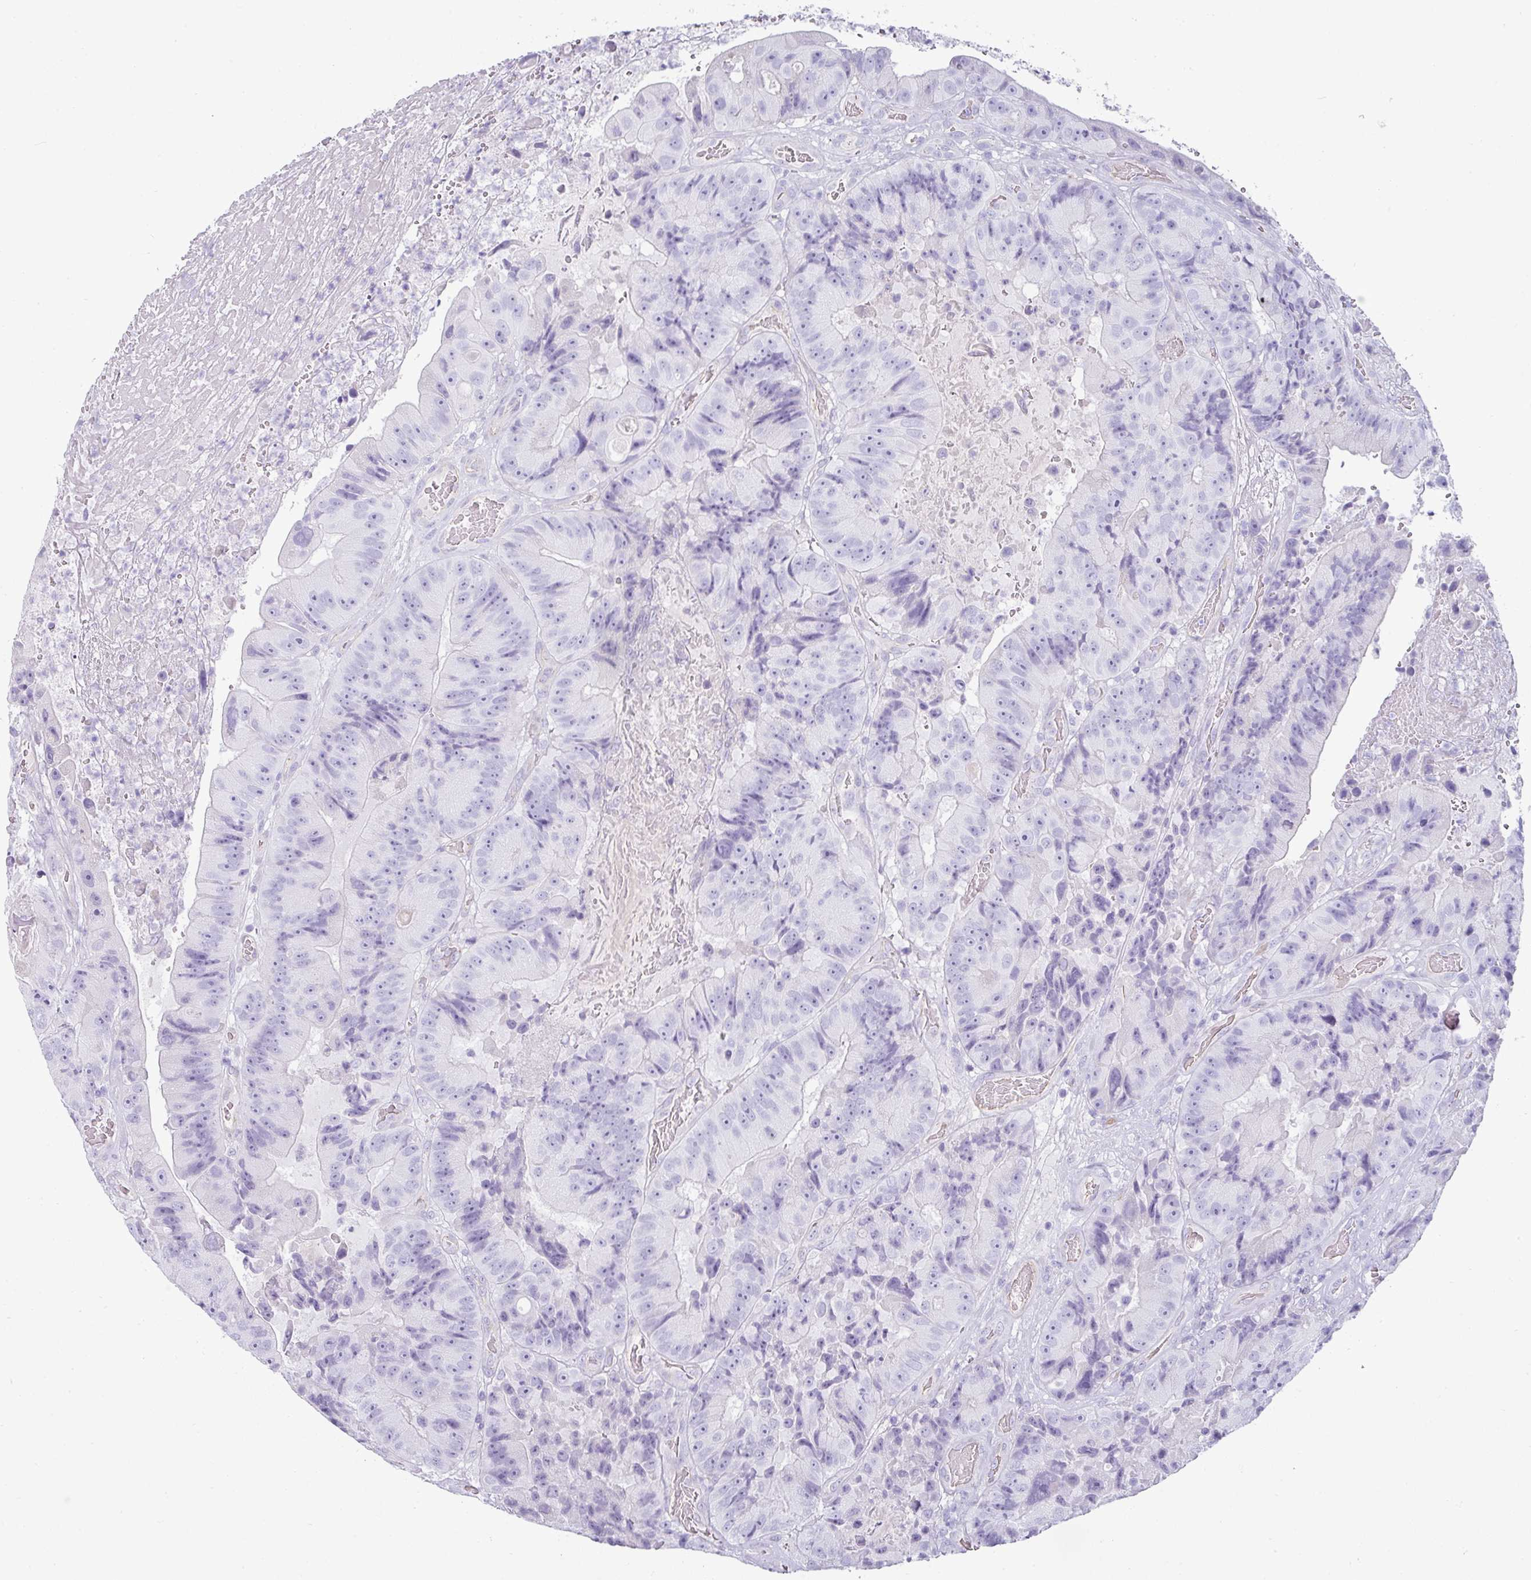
{"staining": {"intensity": "negative", "quantity": "none", "location": "none"}, "tissue": "colorectal cancer", "cell_type": "Tumor cells", "image_type": "cancer", "snomed": [{"axis": "morphology", "description": "Adenocarcinoma, NOS"}, {"axis": "topography", "description": "Colon"}], "caption": "High power microscopy image of an immunohistochemistry micrograph of adenocarcinoma (colorectal), revealing no significant positivity in tumor cells.", "gene": "VCX2", "patient": {"sex": "female", "age": 86}}